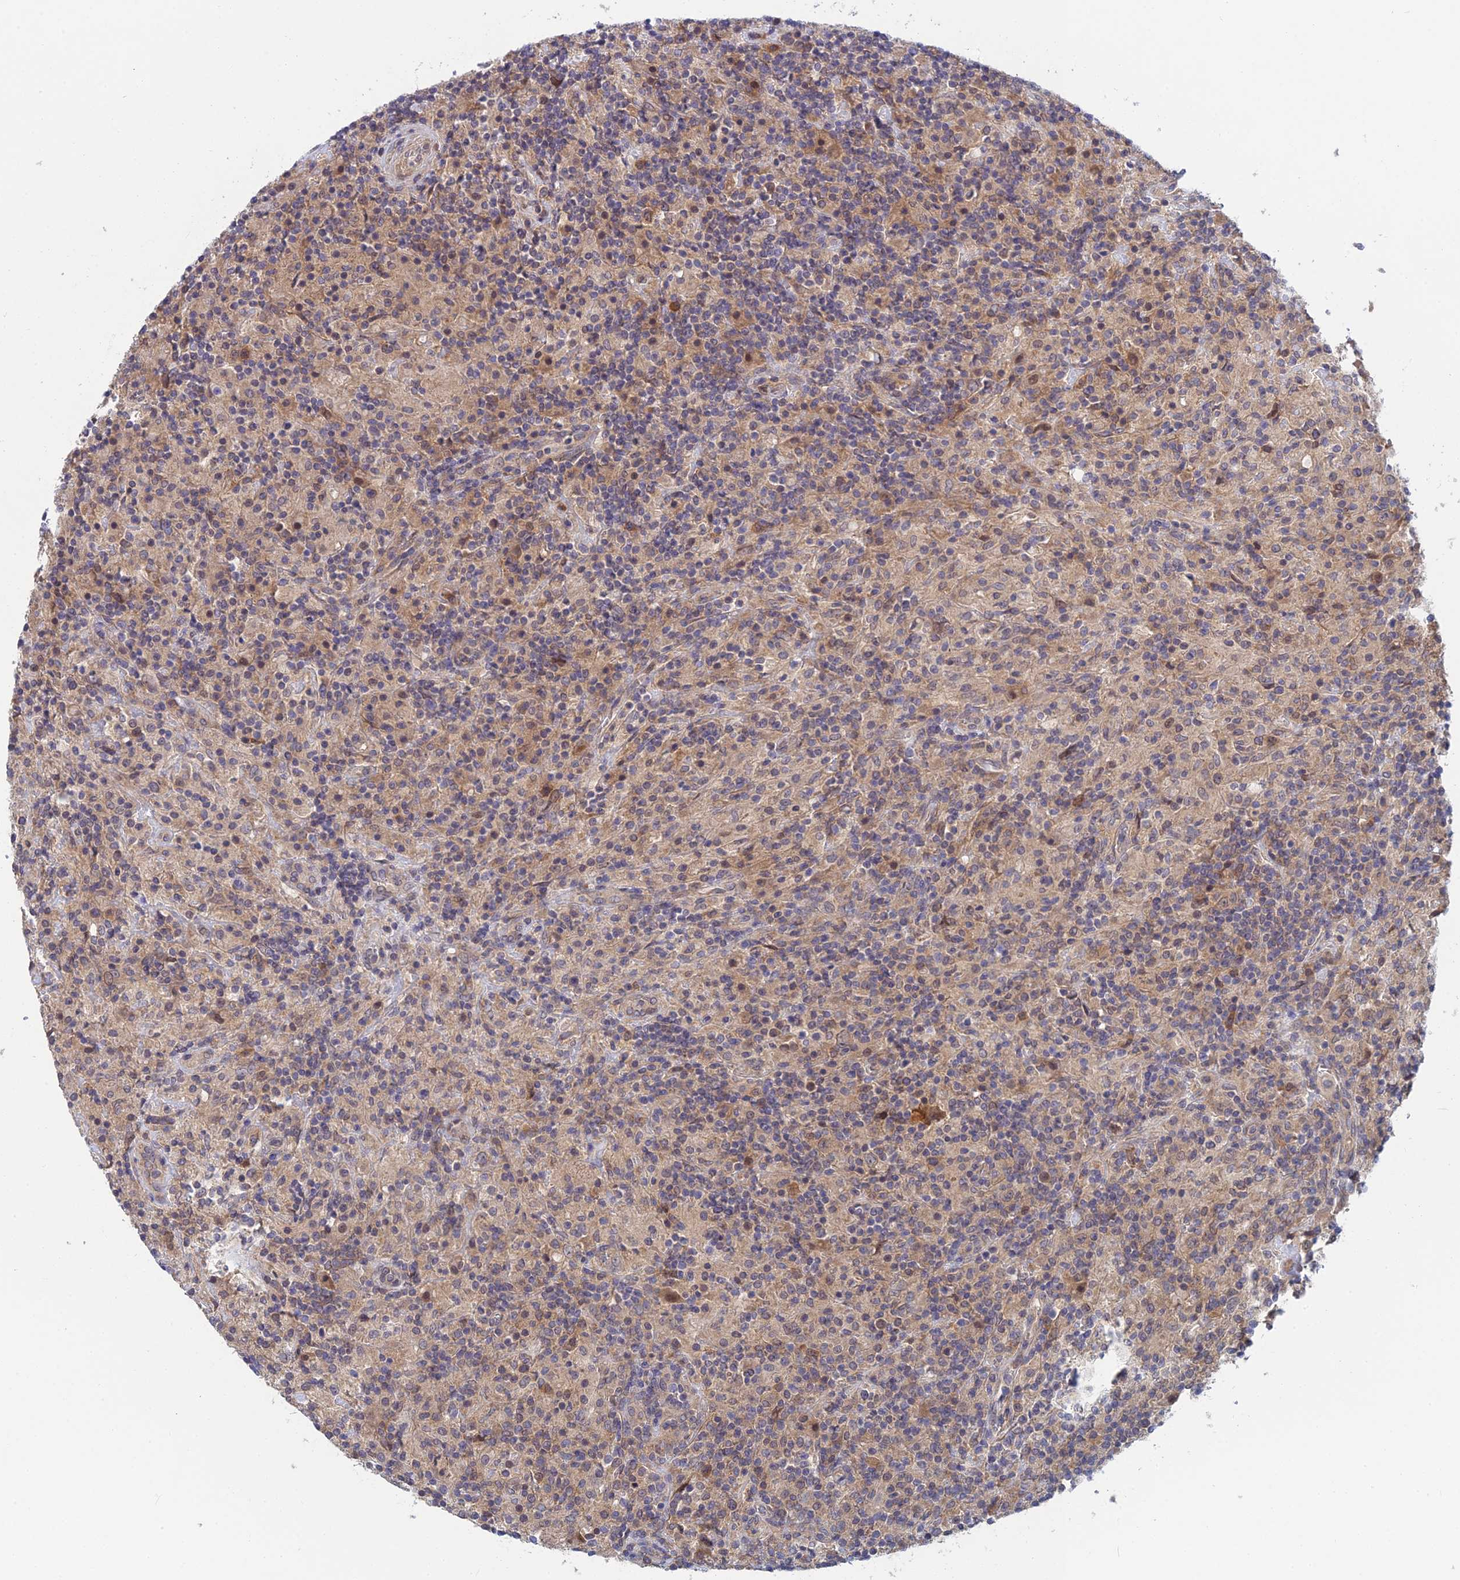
{"staining": {"intensity": "negative", "quantity": "none", "location": "none"}, "tissue": "lymphoma", "cell_type": "Tumor cells", "image_type": "cancer", "snomed": [{"axis": "morphology", "description": "Hodgkin's disease, NOS"}, {"axis": "topography", "description": "Lymph node"}], "caption": "Immunohistochemical staining of human Hodgkin's disease displays no significant expression in tumor cells.", "gene": "SRA1", "patient": {"sex": "male", "age": 70}}